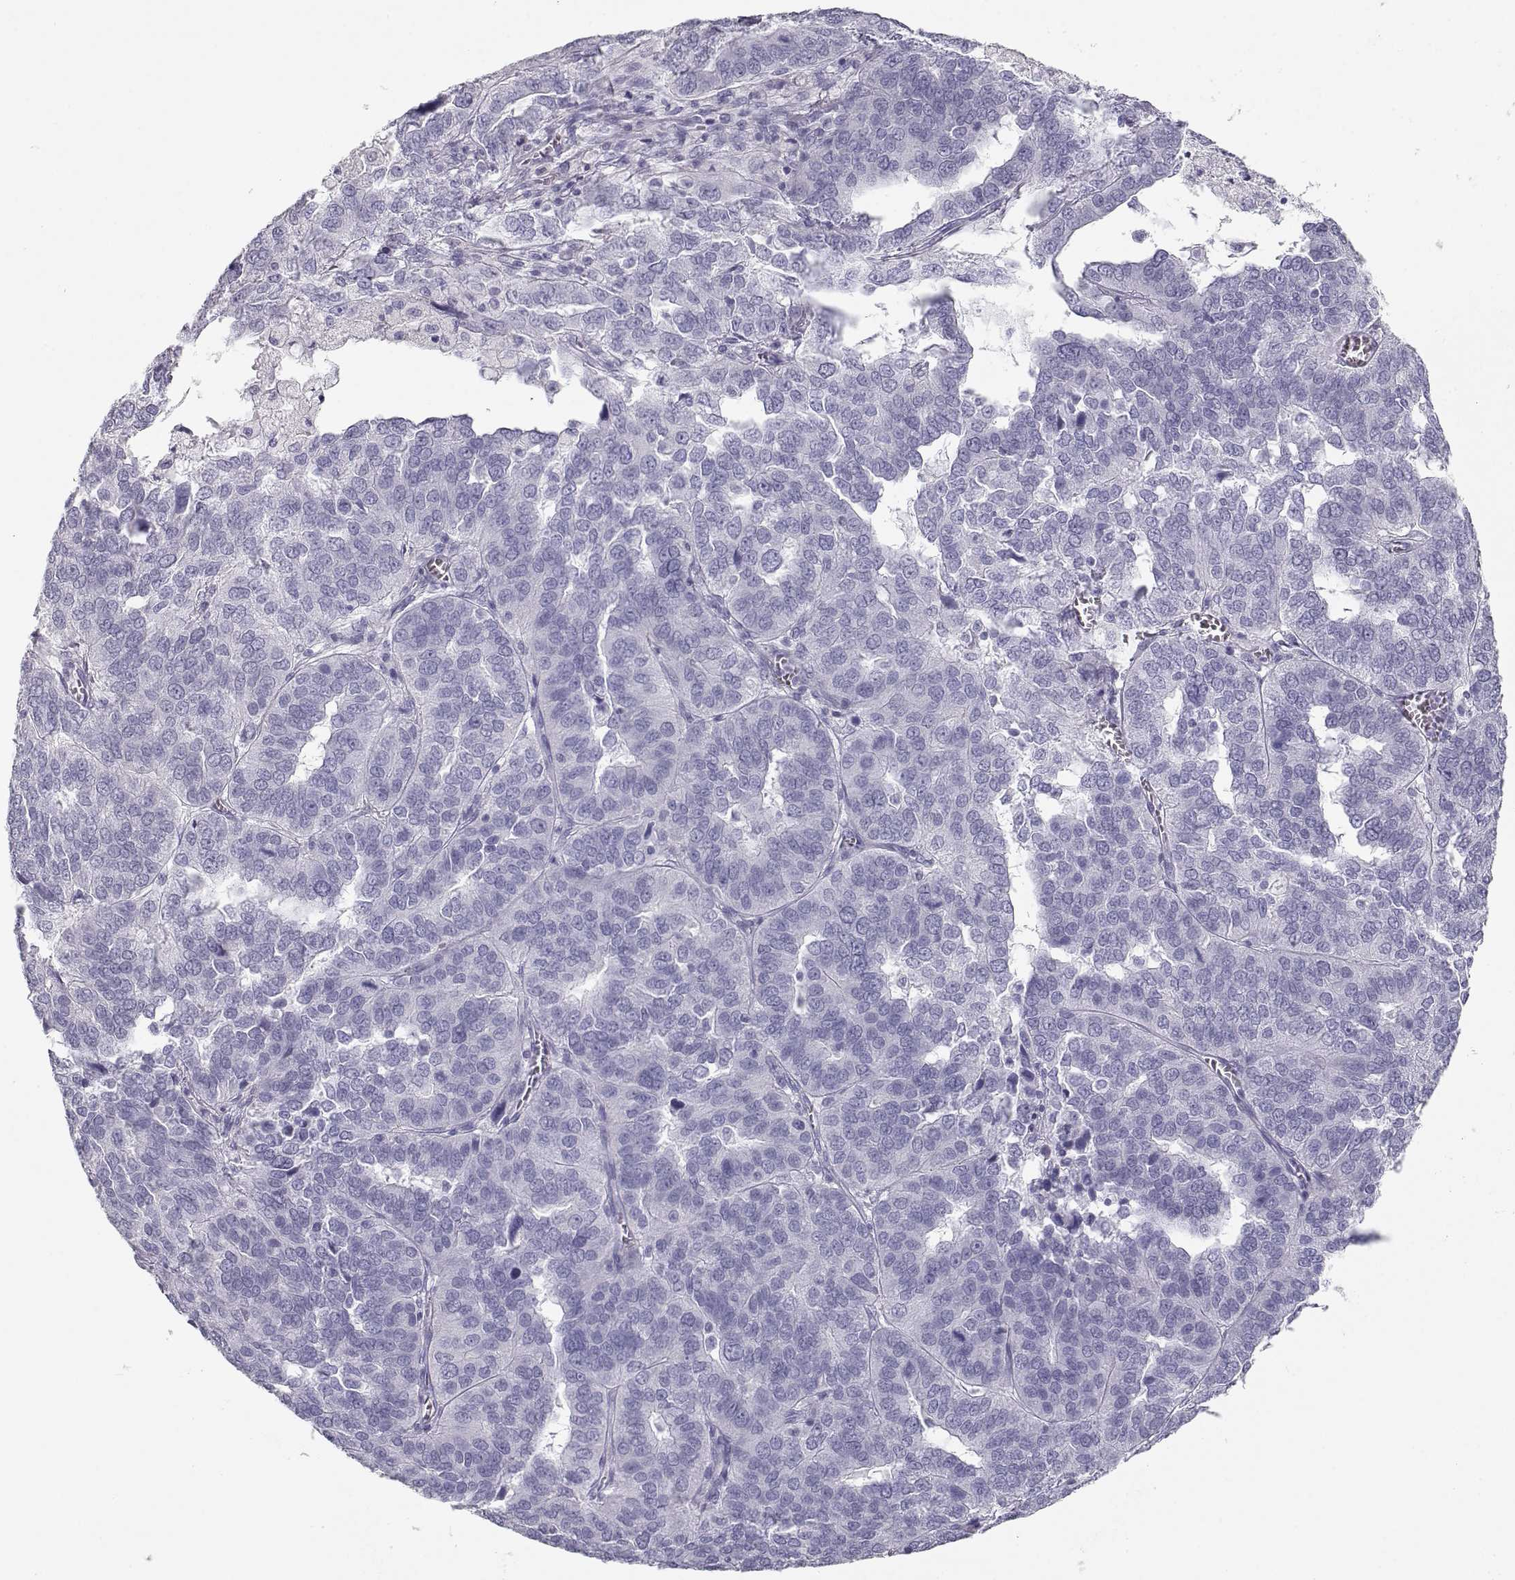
{"staining": {"intensity": "negative", "quantity": "none", "location": "none"}, "tissue": "ovarian cancer", "cell_type": "Tumor cells", "image_type": "cancer", "snomed": [{"axis": "morphology", "description": "Carcinoma, endometroid"}, {"axis": "topography", "description": "Soft tissue"}, {"axis": "topography", "description": "Ovary"}], "caption": "A high-resolution micrograph shows immunohistochemistry (IHC) staining of ovarian cancer (endometroid carcinoma), which demonstrates no significant expression in tumor cells.", "gene": "TKTL1", "patient": {"sex": "female", "age": 52}}